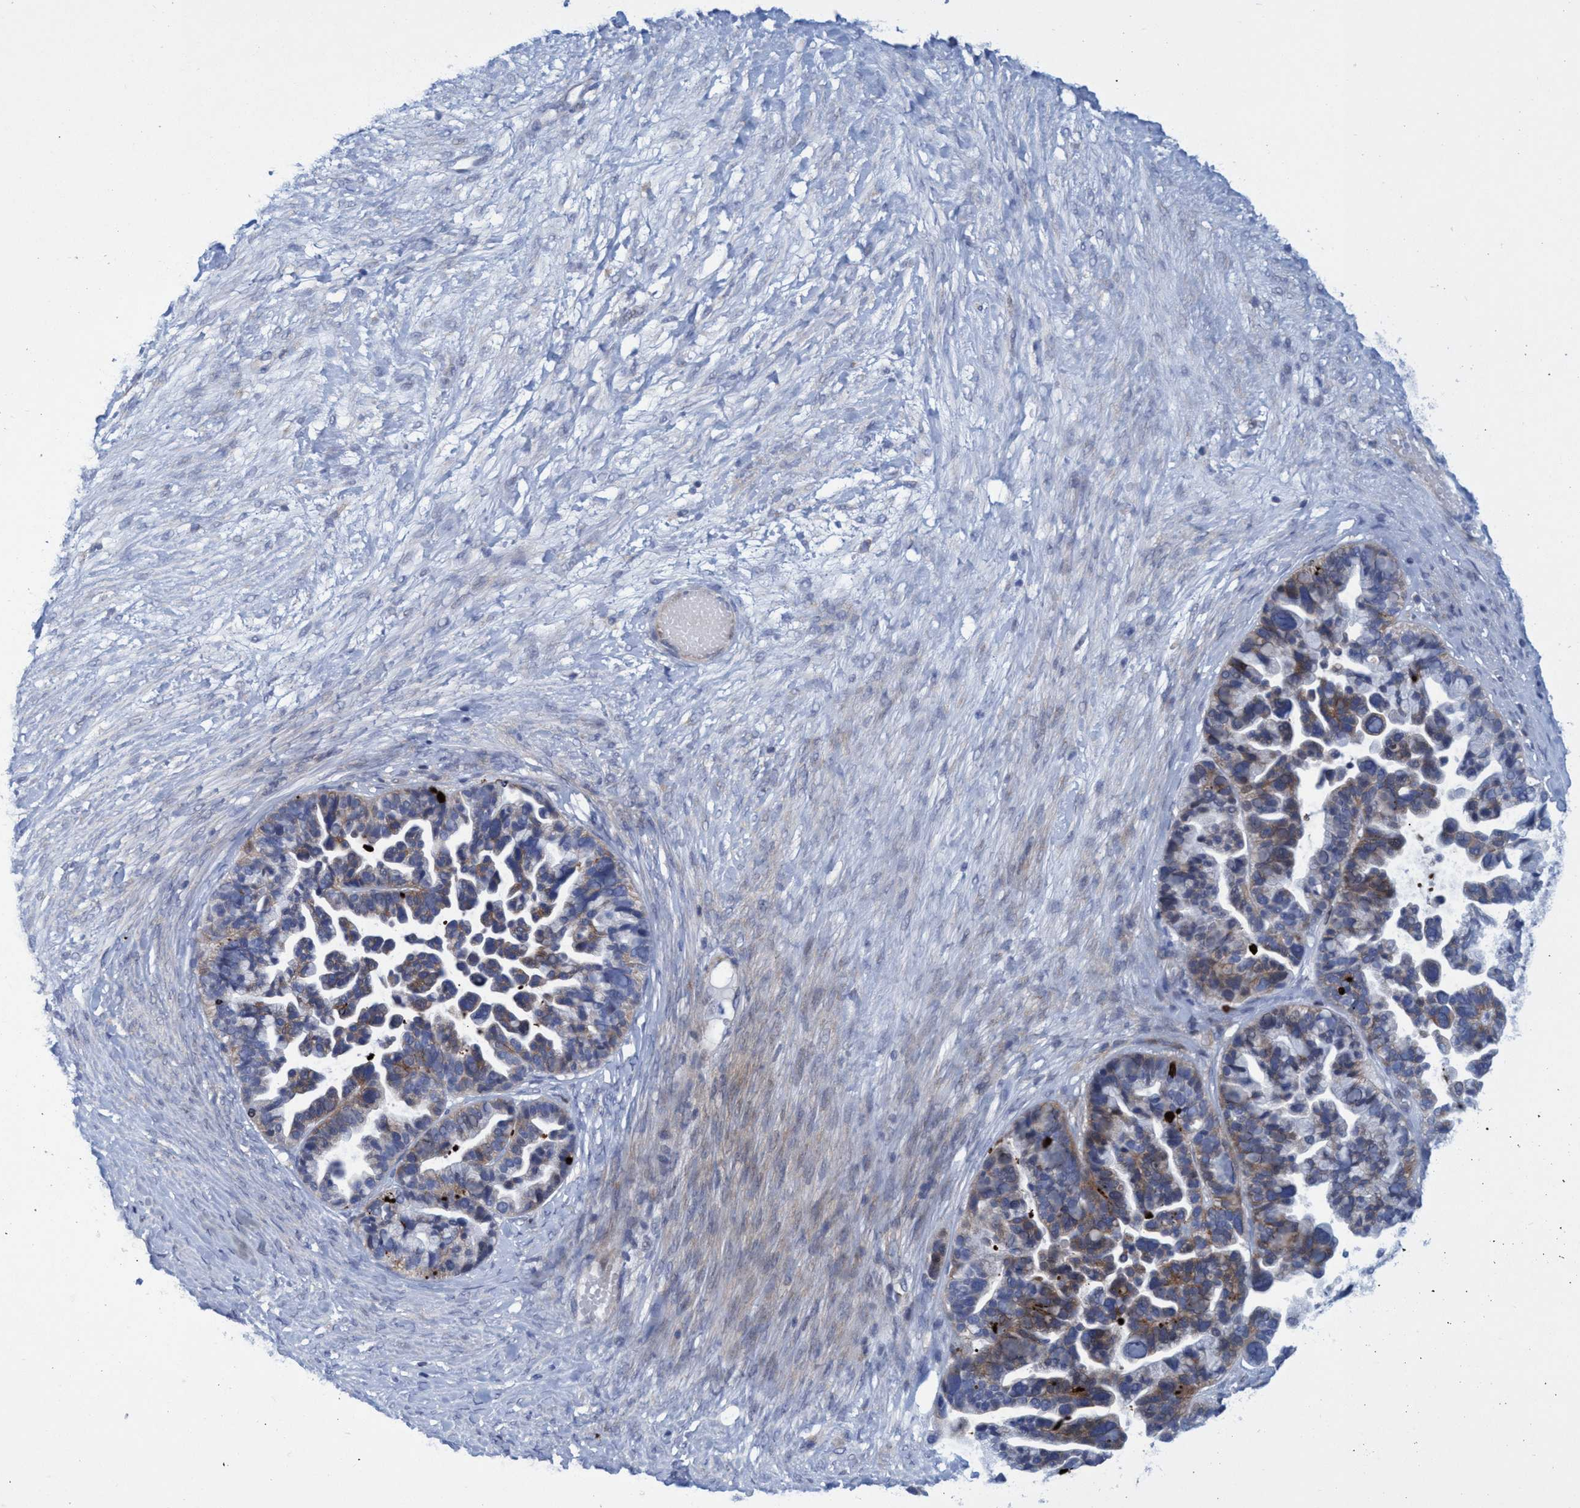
{"staining": {"intensity": "moderate", "quantity": ">75%", "location": "cytoplasmic/membranous"}, "tissue": "ovarian cancer", "cell_type": "Tumor cells", "image_type": "cancer", "snomed": [{"axis": "morphology", "description": "Cystadenocarcinoma, serous, NOS"}, {"axis": "topography", "description": "Ovary"}], "caption": "Moderate cytoplasmic/membranous protein positivity is present in about >75% of tumor cells in ovarian cancer (serous cystadenocarcinoma).", "gene": "R3HCC1", "patient": {"sex": "female", "age": 56}}